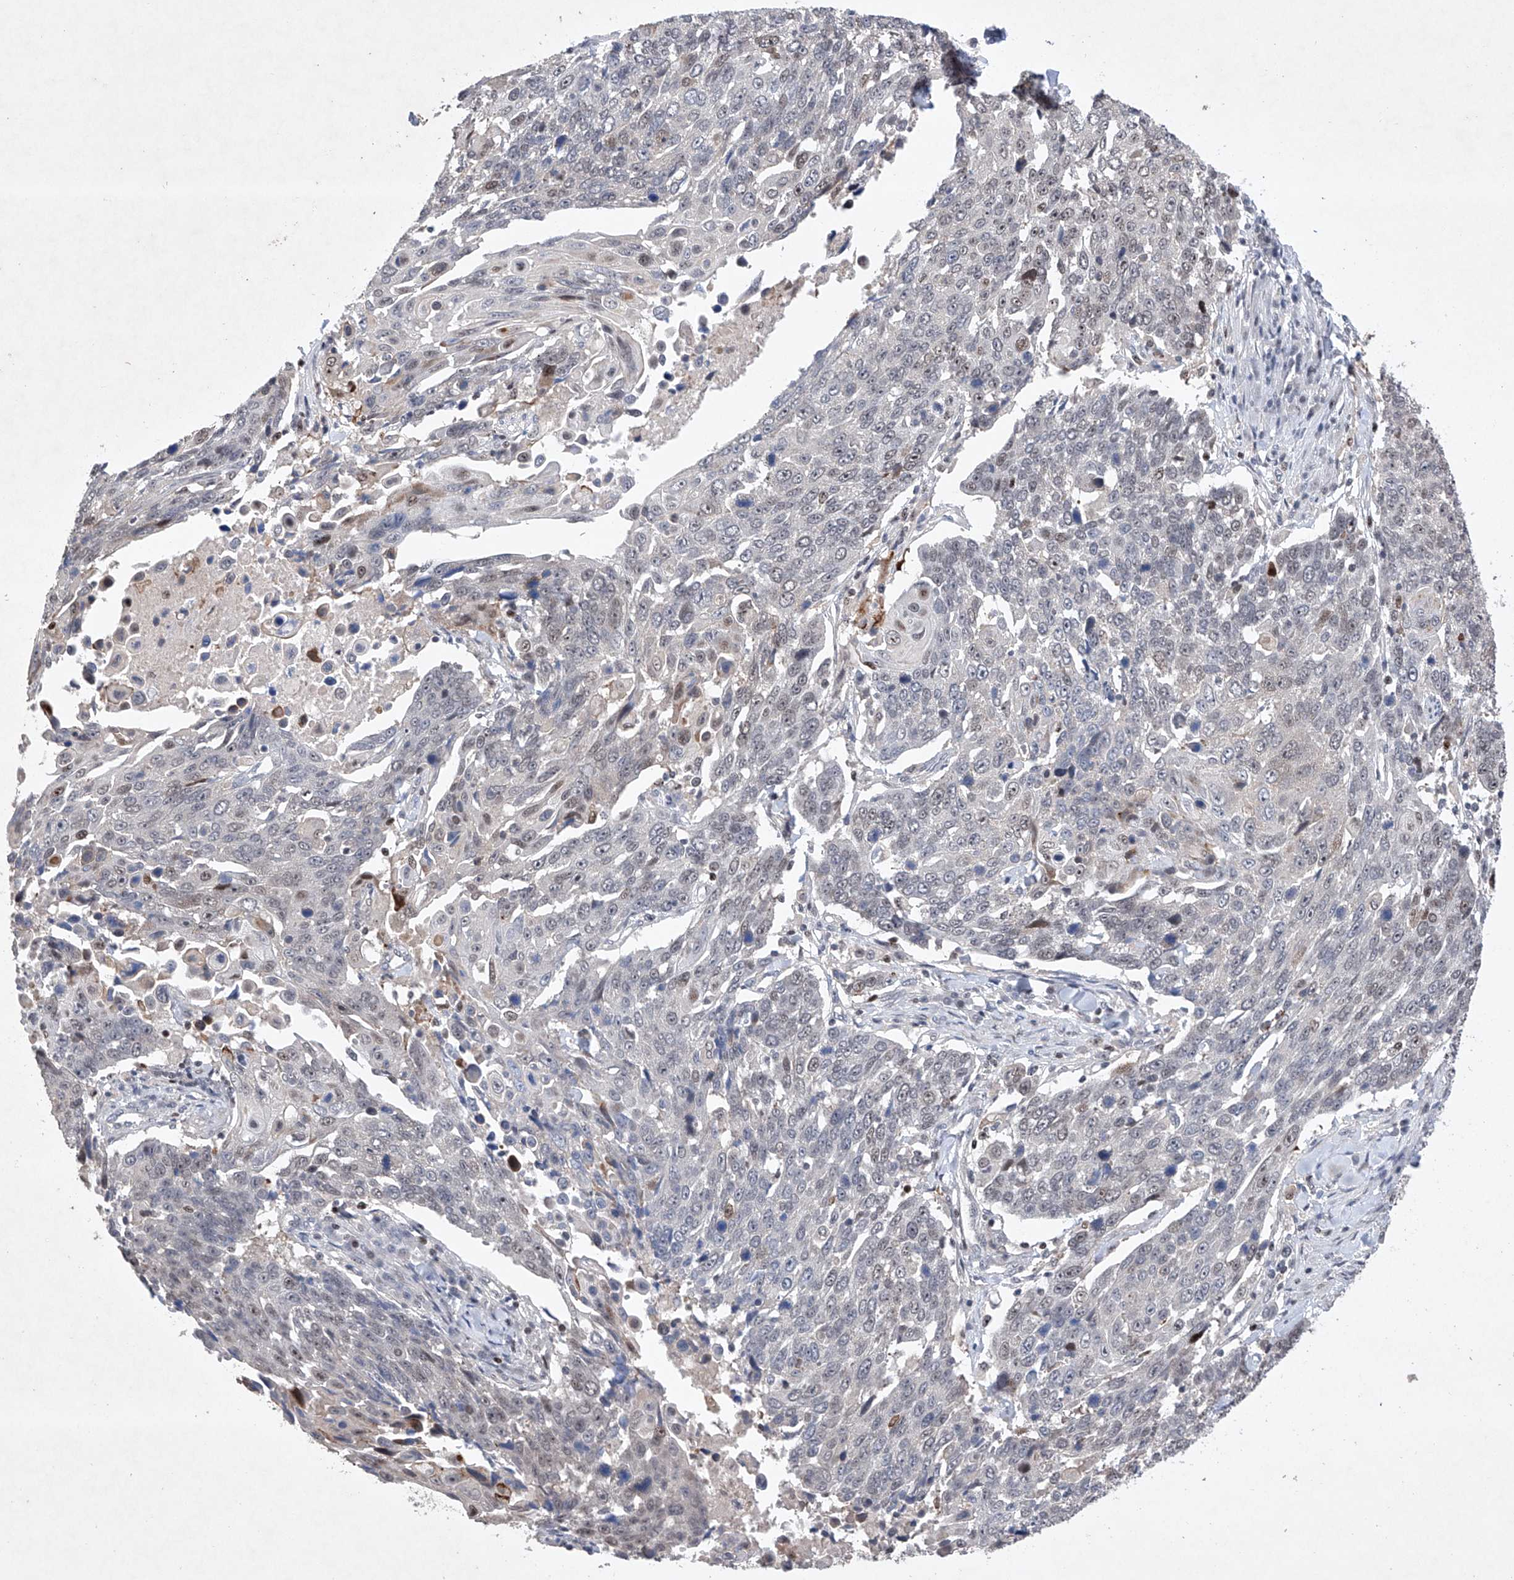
{"staining": {"intensity": "weak", "quantity": "<25%", "location": "nuclear"}, "tissue": "lung cancer", "cell_type": "Tumor cells", "image_type": "cancer", "snomed": [{"axis": "morphology", "description": "Squamous cell carcinoma, NOS"}, {"axis": "topography", "description": "Lung"}], "caption": "Lung cancer (squamous cell carcinoma) stained for a protein using IHC reveals no staining tumor cells.", "gene": "AFG1L", "patient": {"sex": "male", "age": 66}}